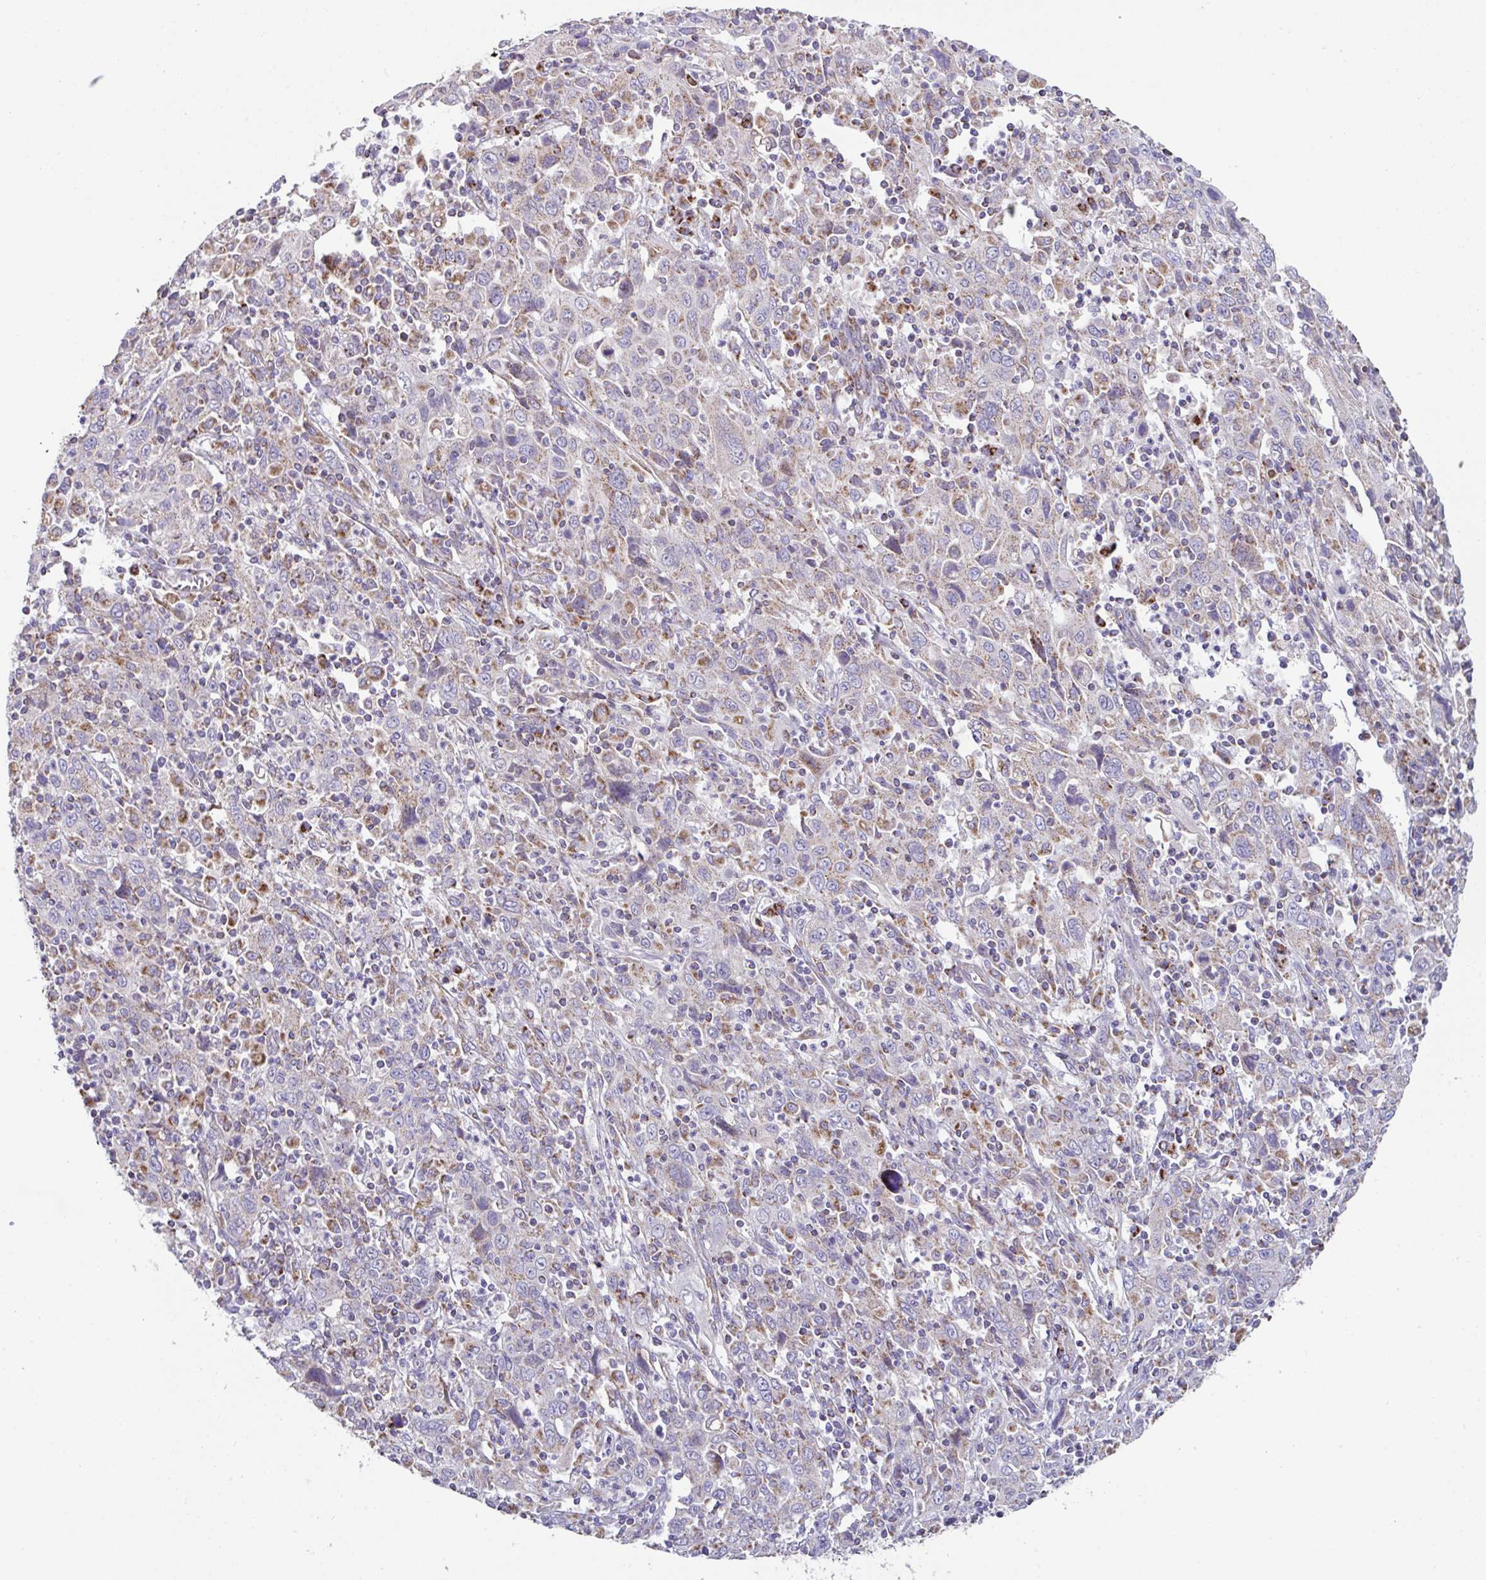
{"staining": {"intensity": "negative", "quantity": "none", "location": "none"}, "tissue": "cervical cancer", "cell_type": "Tumor cells", "image_type": "cancer", "snomed": [{"axis": "morphology", "description": "Squamous cell carcinoma, NOS"}, {"axis": "topography", "description": "Cervix"}], "caption": "Cervical cancer (squamous cell carcinoma) was stained to show a protein in brown. There is no significant positivity in tumor cells.", "gene": "DOK7", "patient": {"sex": "female", "age": 46}}